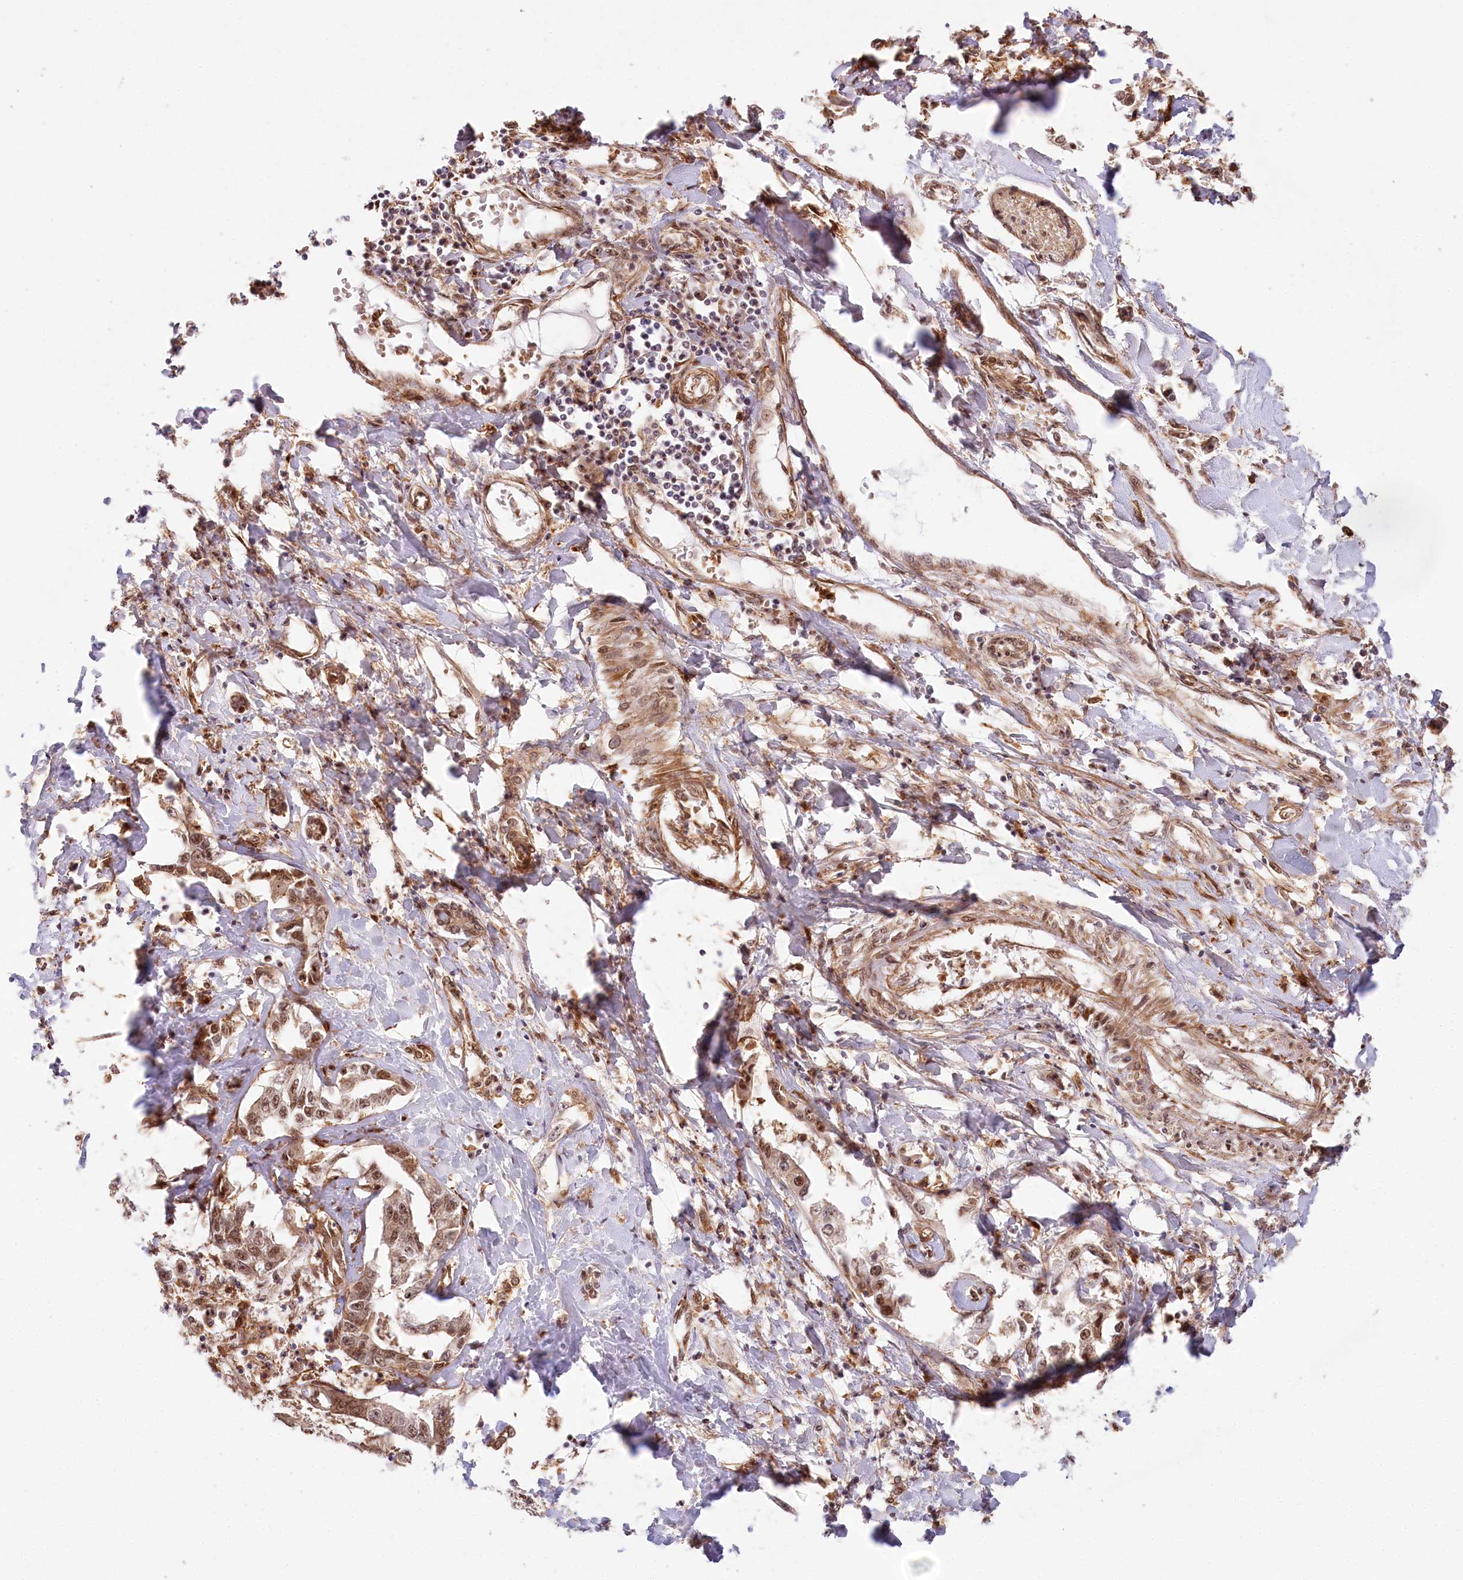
{"staining": {"intensity": "moderate", "quantity": ">75%", "location": "nuclear"}, "tissue": "liver cancer", "cell_type": "Tumor cells", "image_type": "cancer", "snomed": [{"axis": "morphology", "description": "Cholangiocarcinoma"}, {"axis": "topography", "description": "Liver"}], "caption": "Immunohistochemistry (DAB) staining of liver cholangiocarcinoma reveals moderate nuclear protein expression in approximately >75% of tumor cells.", "gene": "TUBGCP2", "patient": {"sex": "male", "age": 59}}